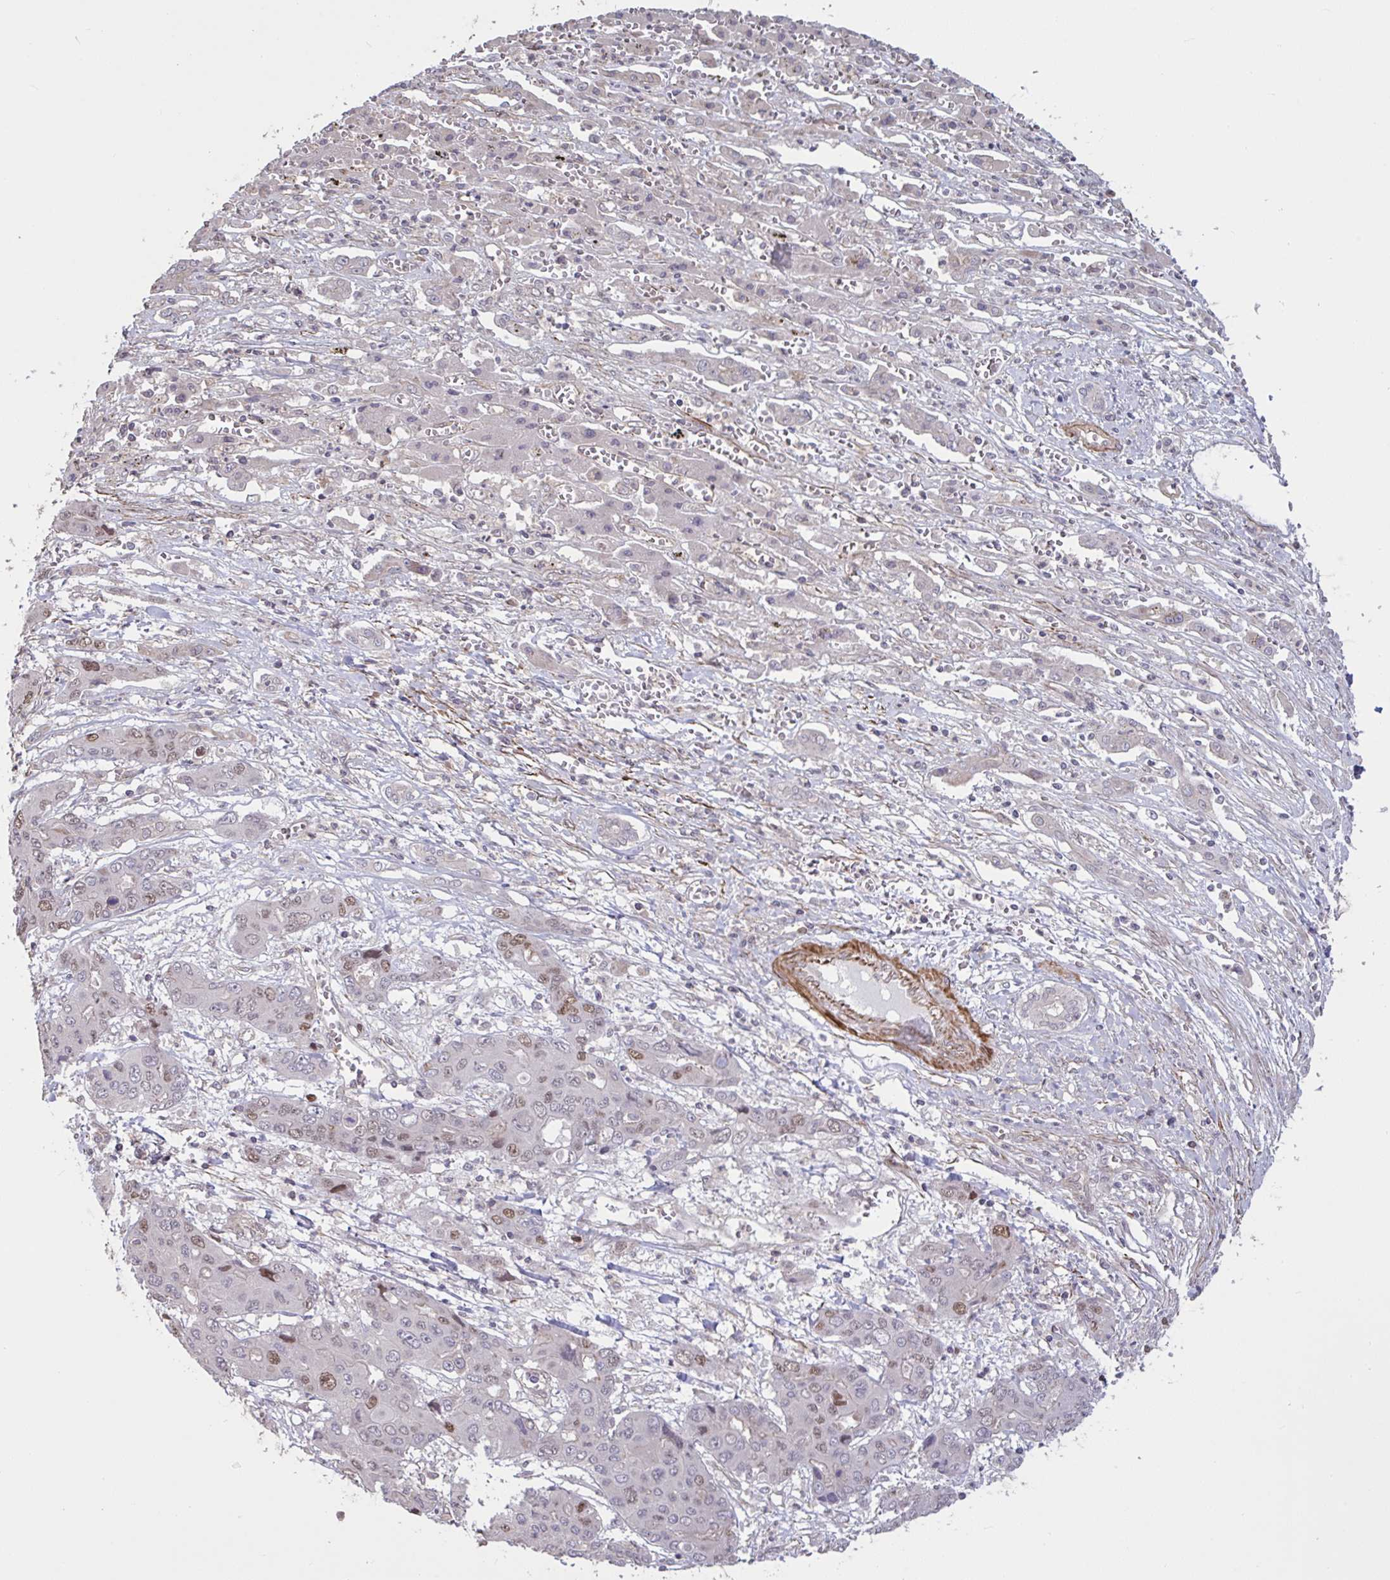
{"staining": {"intensity": "moderate", "quantity": "<25%", "location": "nuclear"}, "tissue": "liver cancer", "cell_type": "Tumor cells", "image_type": "cancer", "snomed": [{"axis": "morphology", "description": "Cholangiocarcinoma"}, {"axis": "topography", "description": "Liver"}], "caption": "Human liver cholangiocarcinoma stained with a brown dye demonstrates moderate nuclear positive expression in approximately <25% of tumor cells.", "gene": "IPO5", "patient": {"sex": "male", "age": 67}}